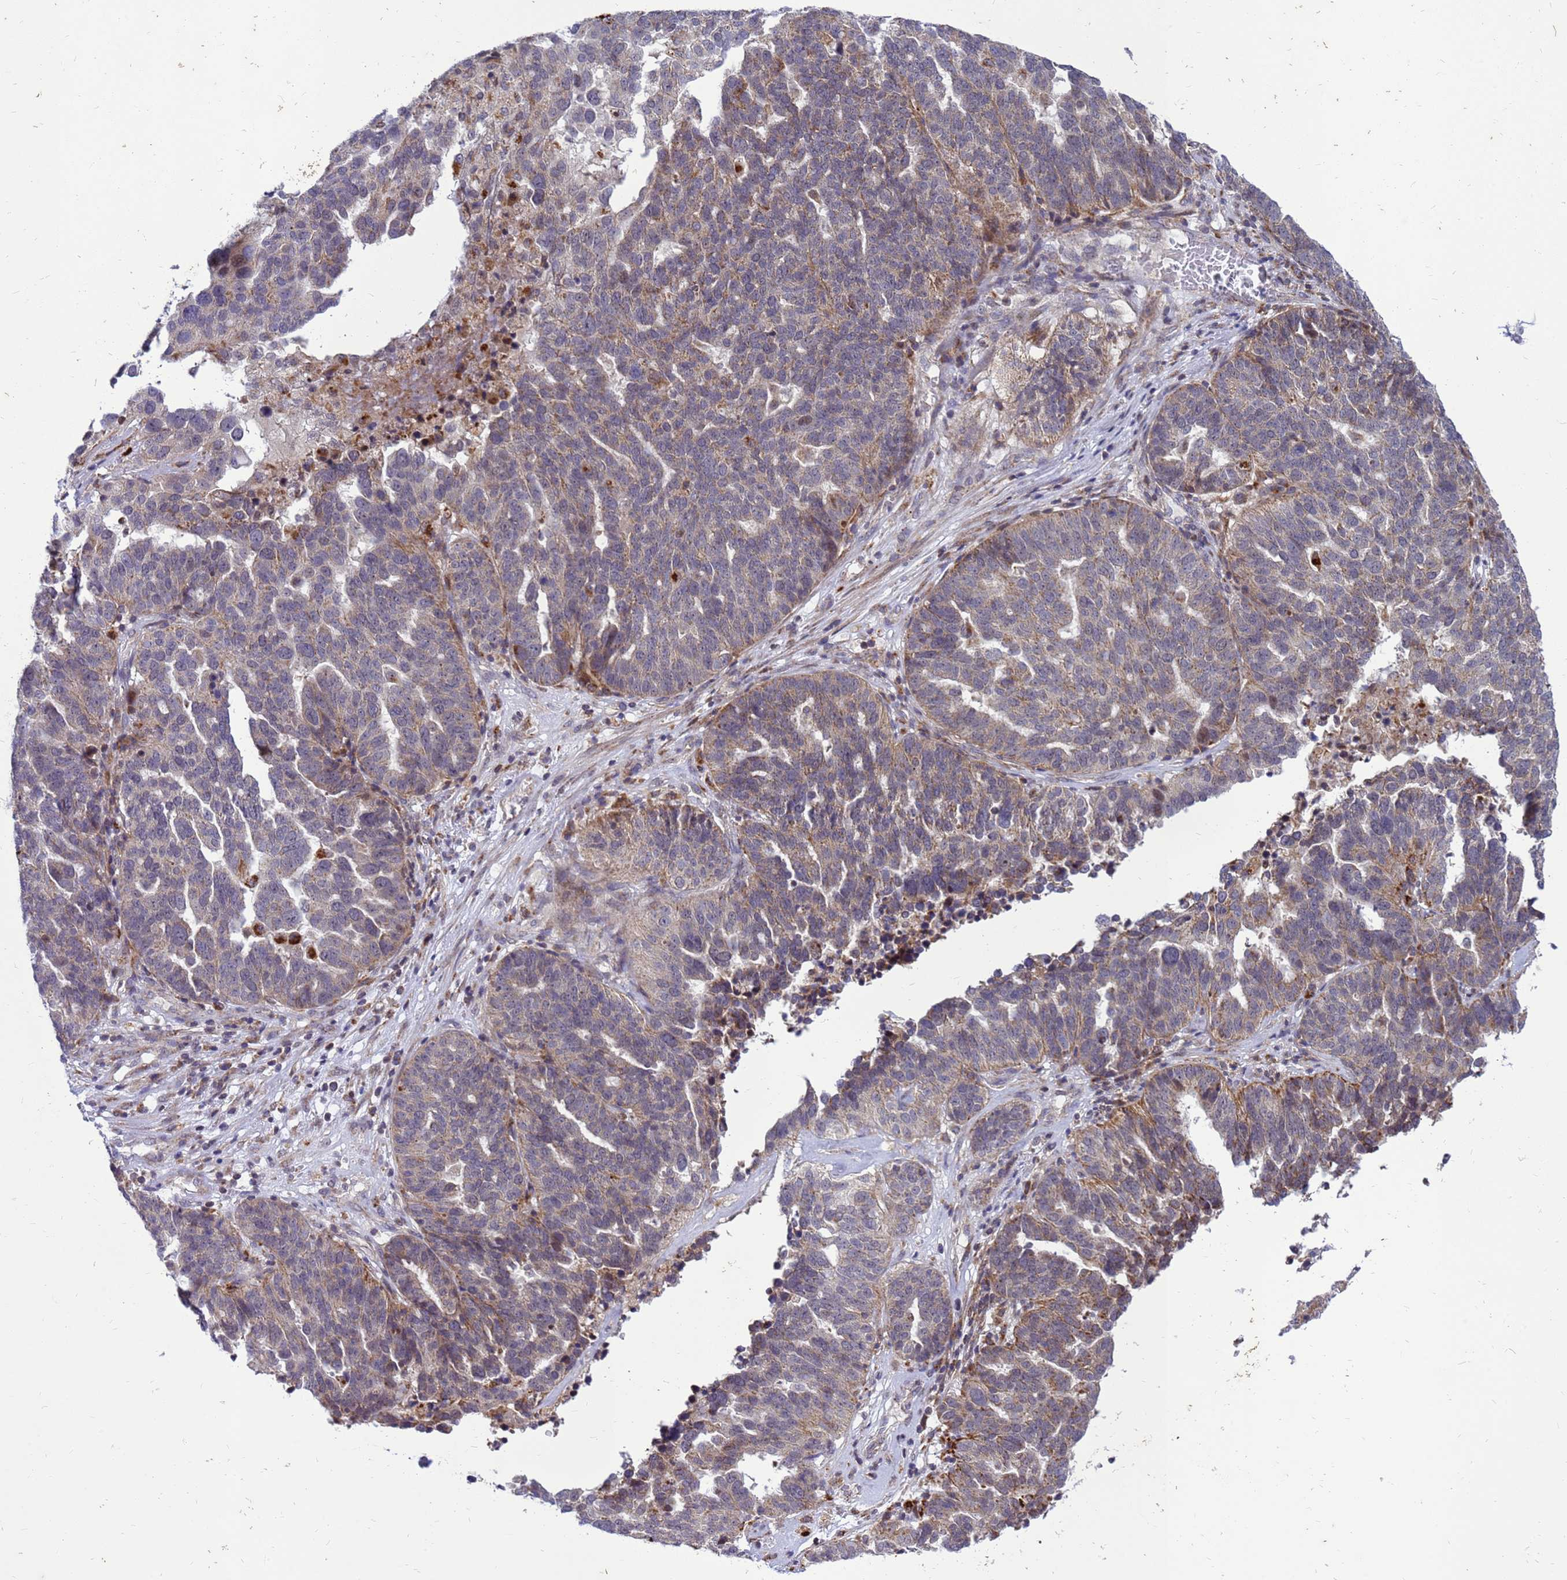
{"staining": {"intensity": "moderate", "quantity": "<25%", "location": "cytoplasmic/membranous"}, "tissue": "ovarian cancer", "cell_type": "Tumor cells", "image_type": "cancer", "snomed": [{"axis": "morphology", "description": "Cystadenocarcinoma, serous, NOS"}, {"axis": "topography", "description": "Ovary"}], "caption": "Serous cystadenocarcinoma (ovarian) stained with DAB immunohistochemistry (IHC) reveals low levels of moderate cytoplasmic/membranous positivity in about <25% of tumor cells.", "gene": "C12orf43", "patient": {"sex": "female", "age": 59}}